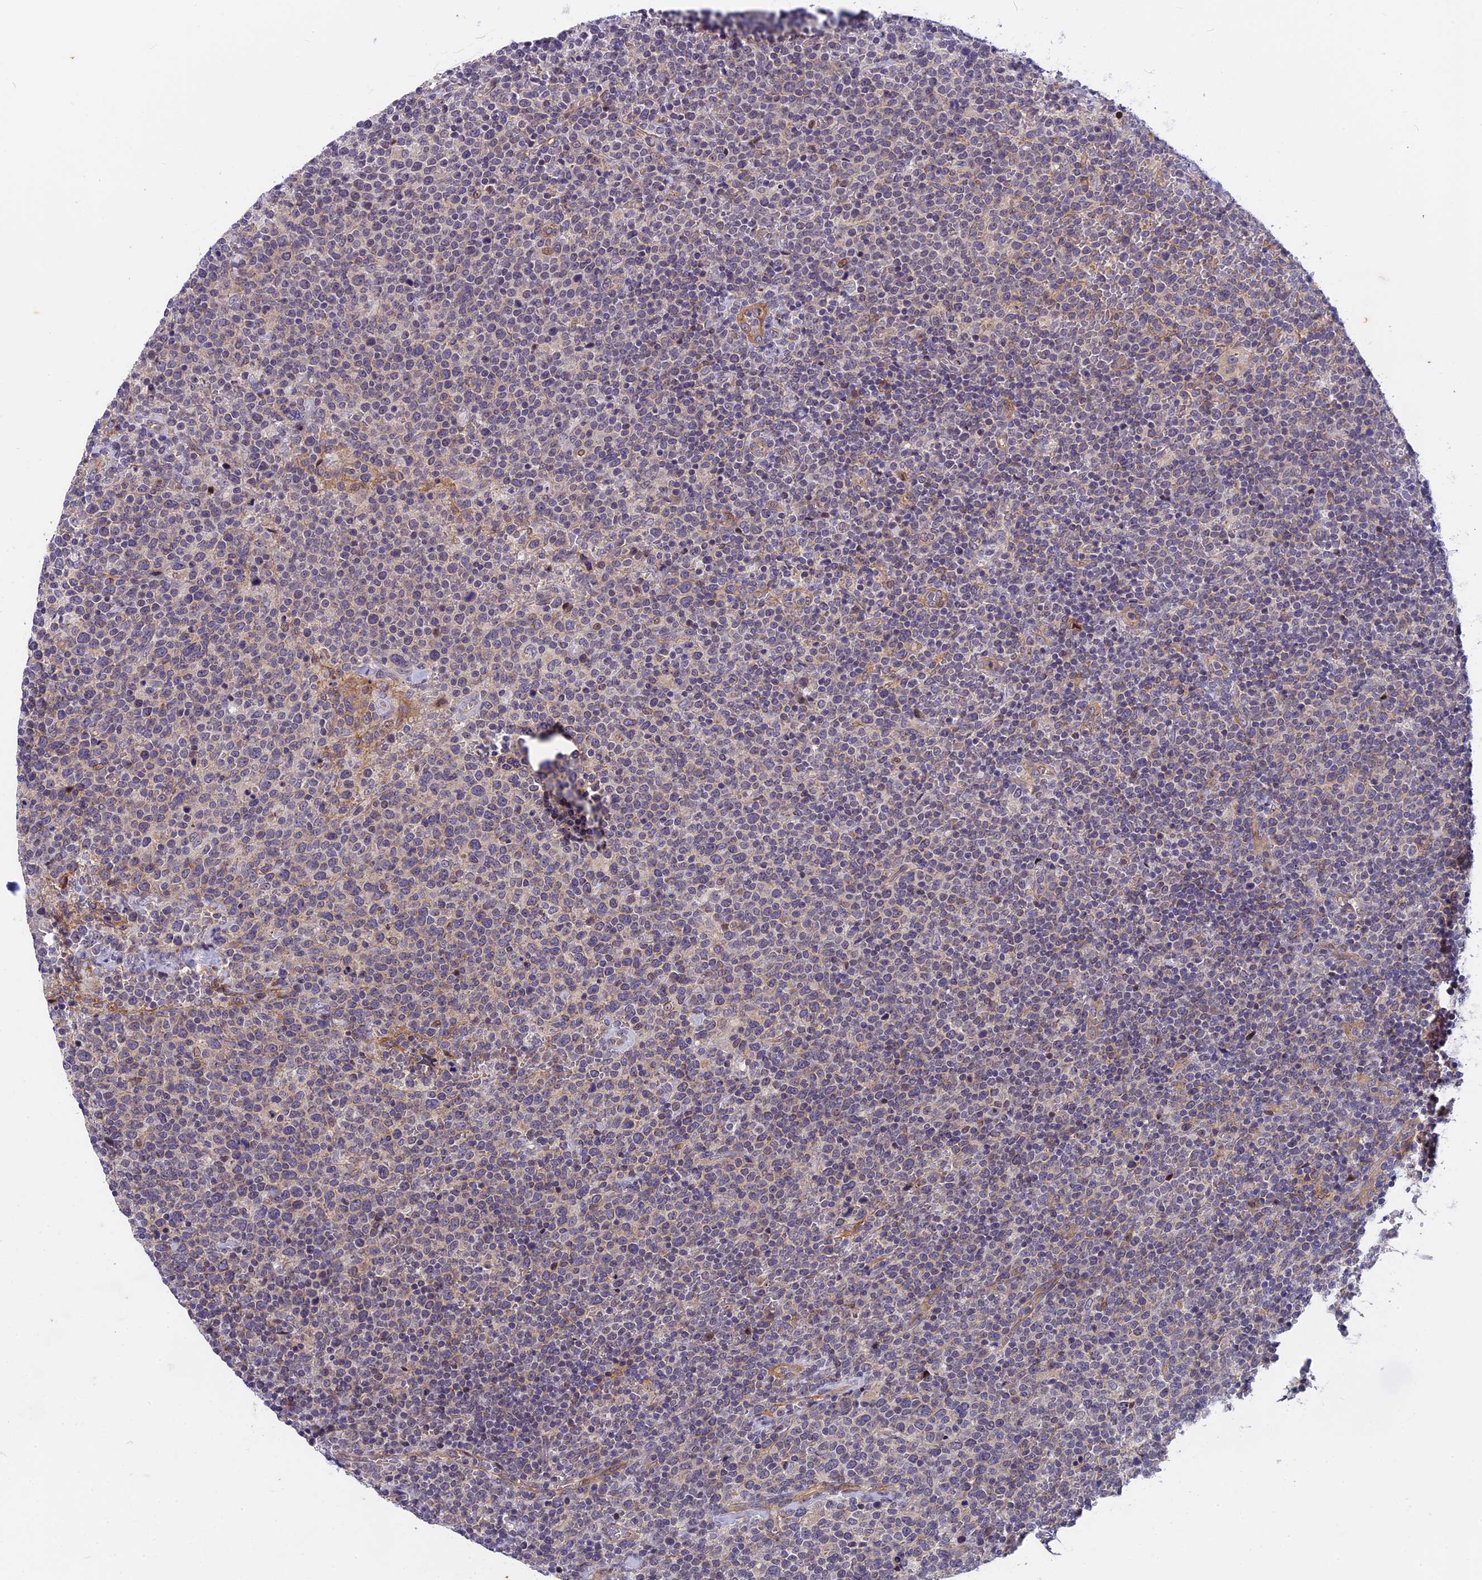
{"staining": {"intensity": "negative", "quantity": "none", "location": "none"}, "tissue": "lymphoma", "cell_type": "Tumor cells", "image_type": "cancer", "snomed": [{"axis": "morphology", "description": "Malignant lymphoma, non-Hodgkin's type, High grade"}, {"axis": "topography", "description": "Lymph node"}], "caption": "Tumor cells show no significant expression in lymphoma.", "gene": "ANKRD34B", "patient": {"sex": "male", "age": 61}}